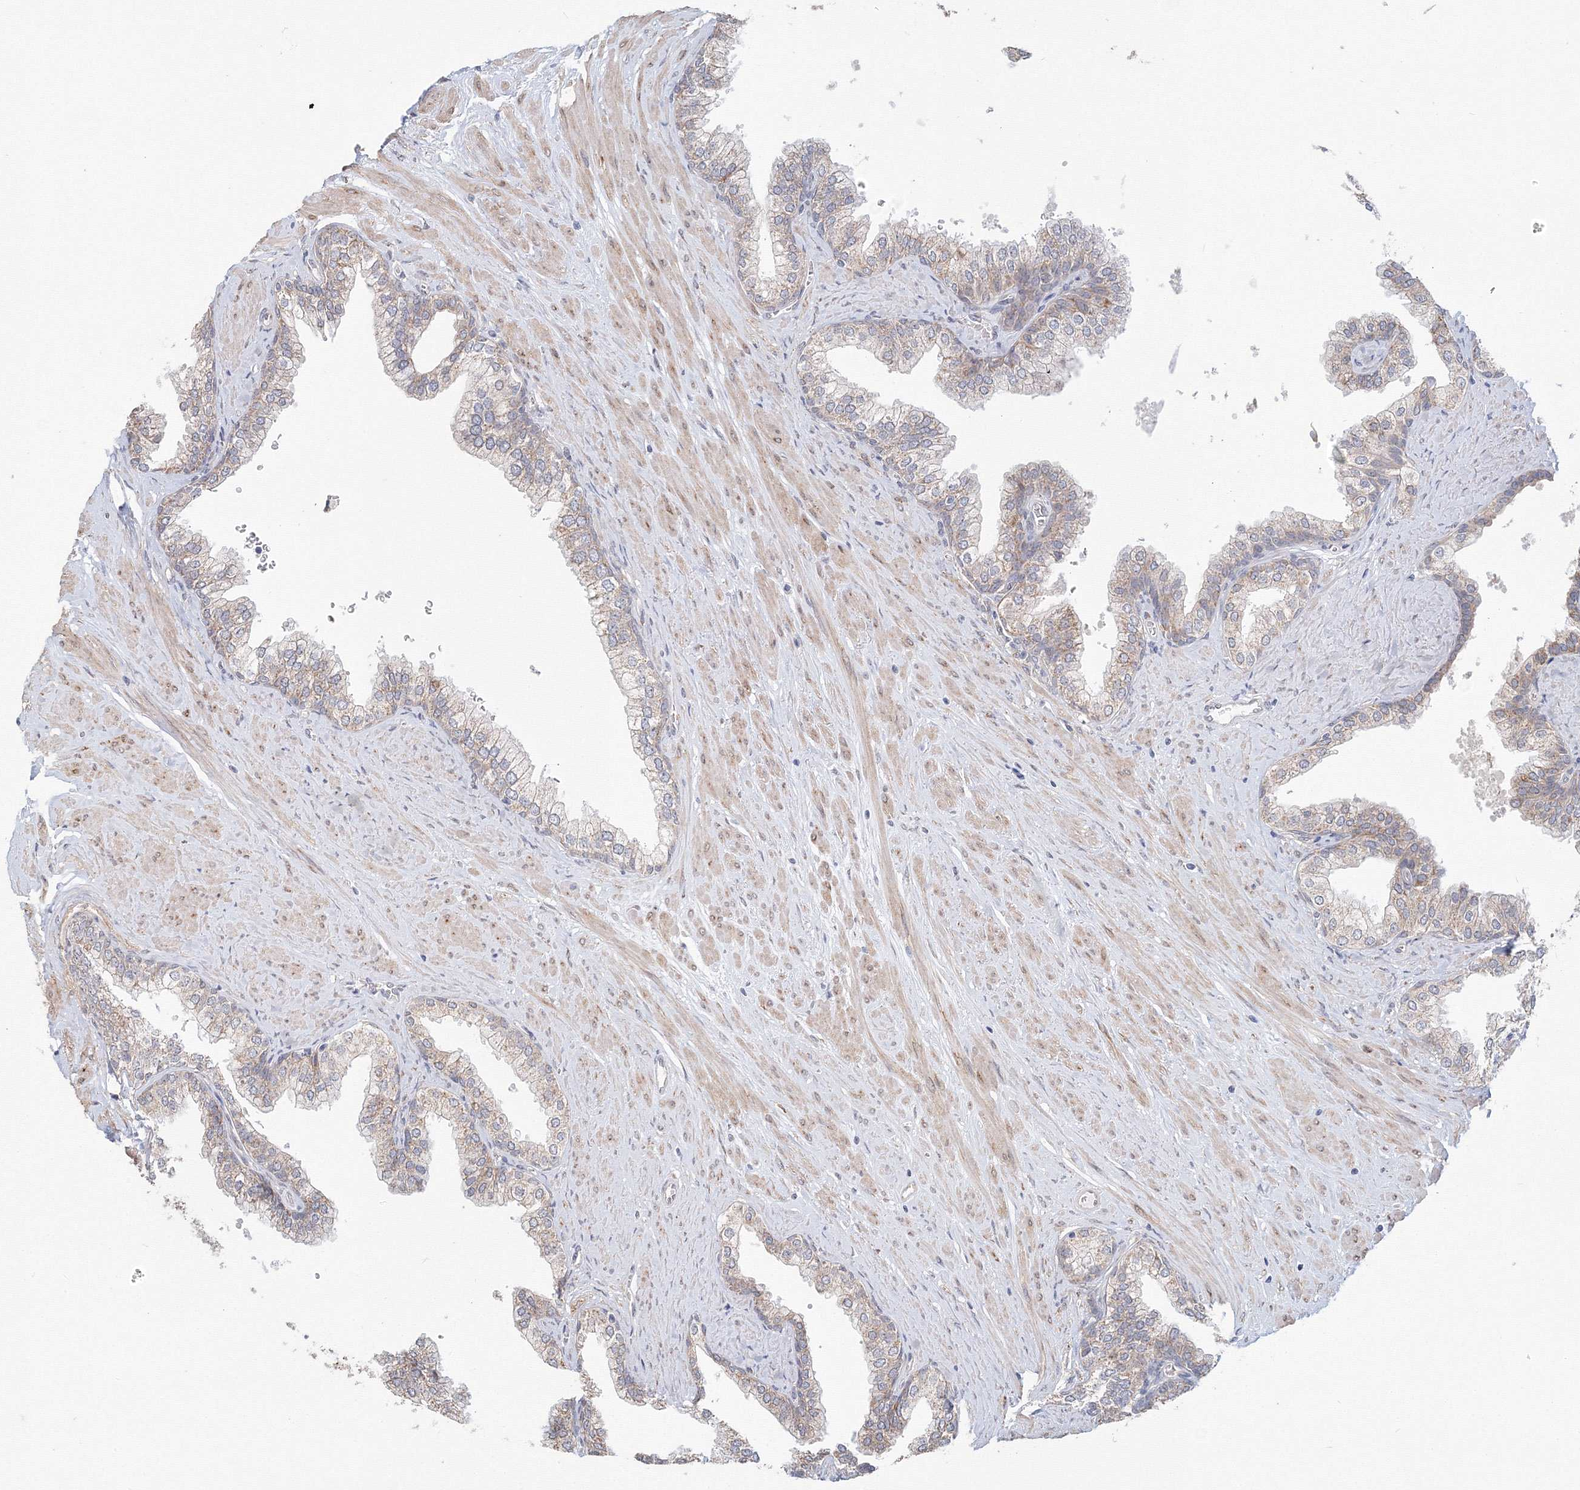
{"staining": {"intensity": "moderate", "quantity": "25%-75%", "location": "cytoplasmic/membranous"}, "tissue": "prostate", "cell_type": "Glandular cells", "image_type": "normal", "snomed": [{"axis": "morphology", "description": "Normal tissue, NOS"}, {"axis": "morphology", "description": "Urothelial carcinoma, Low grade"}, {"axis": "topography", "description": "Urinary bladder"}, {"axis": "topography", "description": "Prostate"}], "caption": "A high-resolution histopathology image shows IHC staining of normal prostate, which demonstrates moderate cytoplasmic/membranous staining in approximately 25%-75% of glandular cells.", "gene": "DHRS12", "patient": {"sex": "male", "age": 60}}